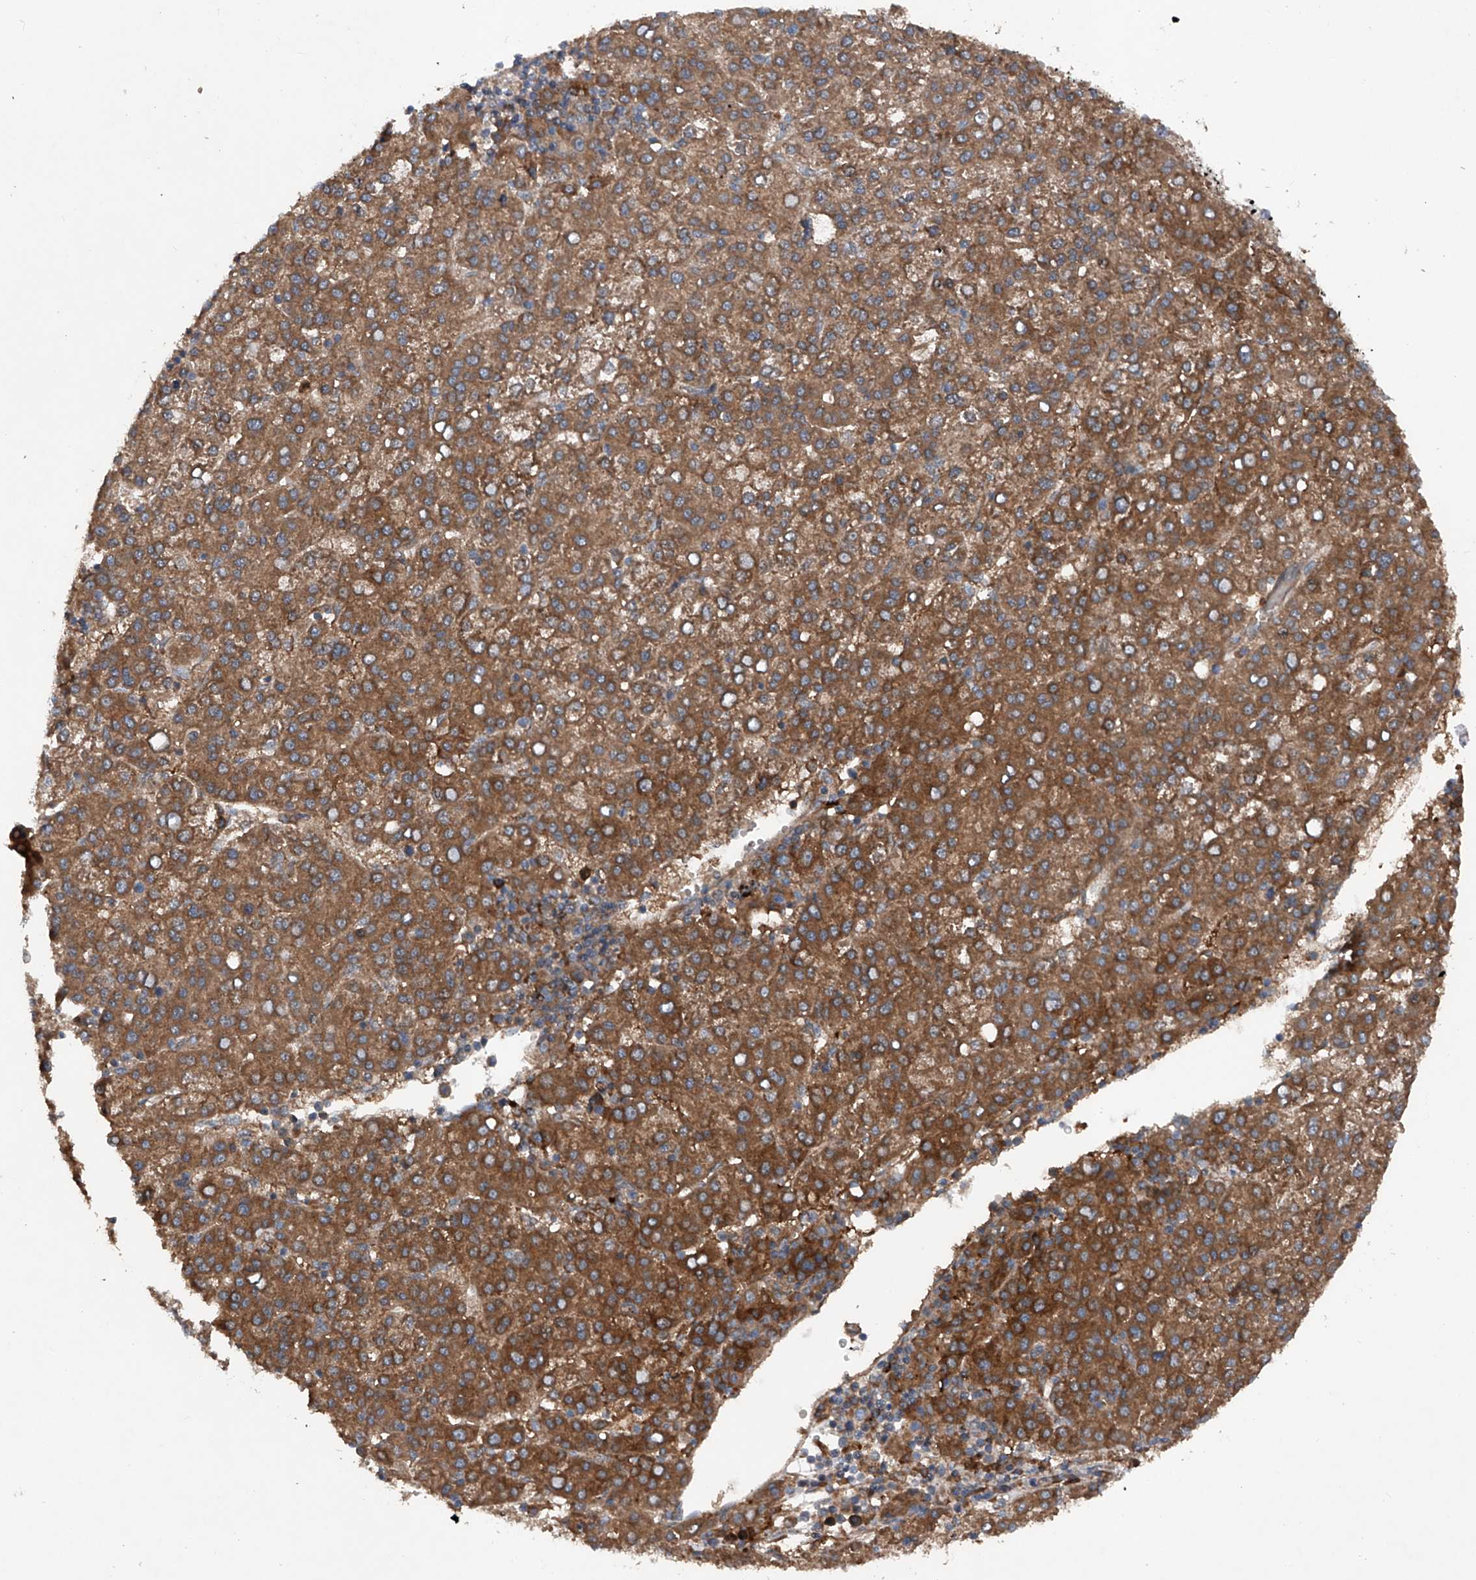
{"staining": {"intensity": "strong", "quantity": ">75%", "location": "cytoplasmic/membranous"}, "tissue": "liver cancer", "cell_type": "Tumor cells", "image_type": "cancer", "snomed": [{"axis": "morphology", "description": "Carcinoma, Hepatocellular, NOS"}, {"axis": "topography", "description": "Liver"}], "caption": "Protein staining of hepatocellular carcinoma (liver) tissue shows strong cytoplasmic/membranous staining in approximately >75% of tumor cells.", "gene": "DAD1", "patient": {"sex": "female", "age": 58}}